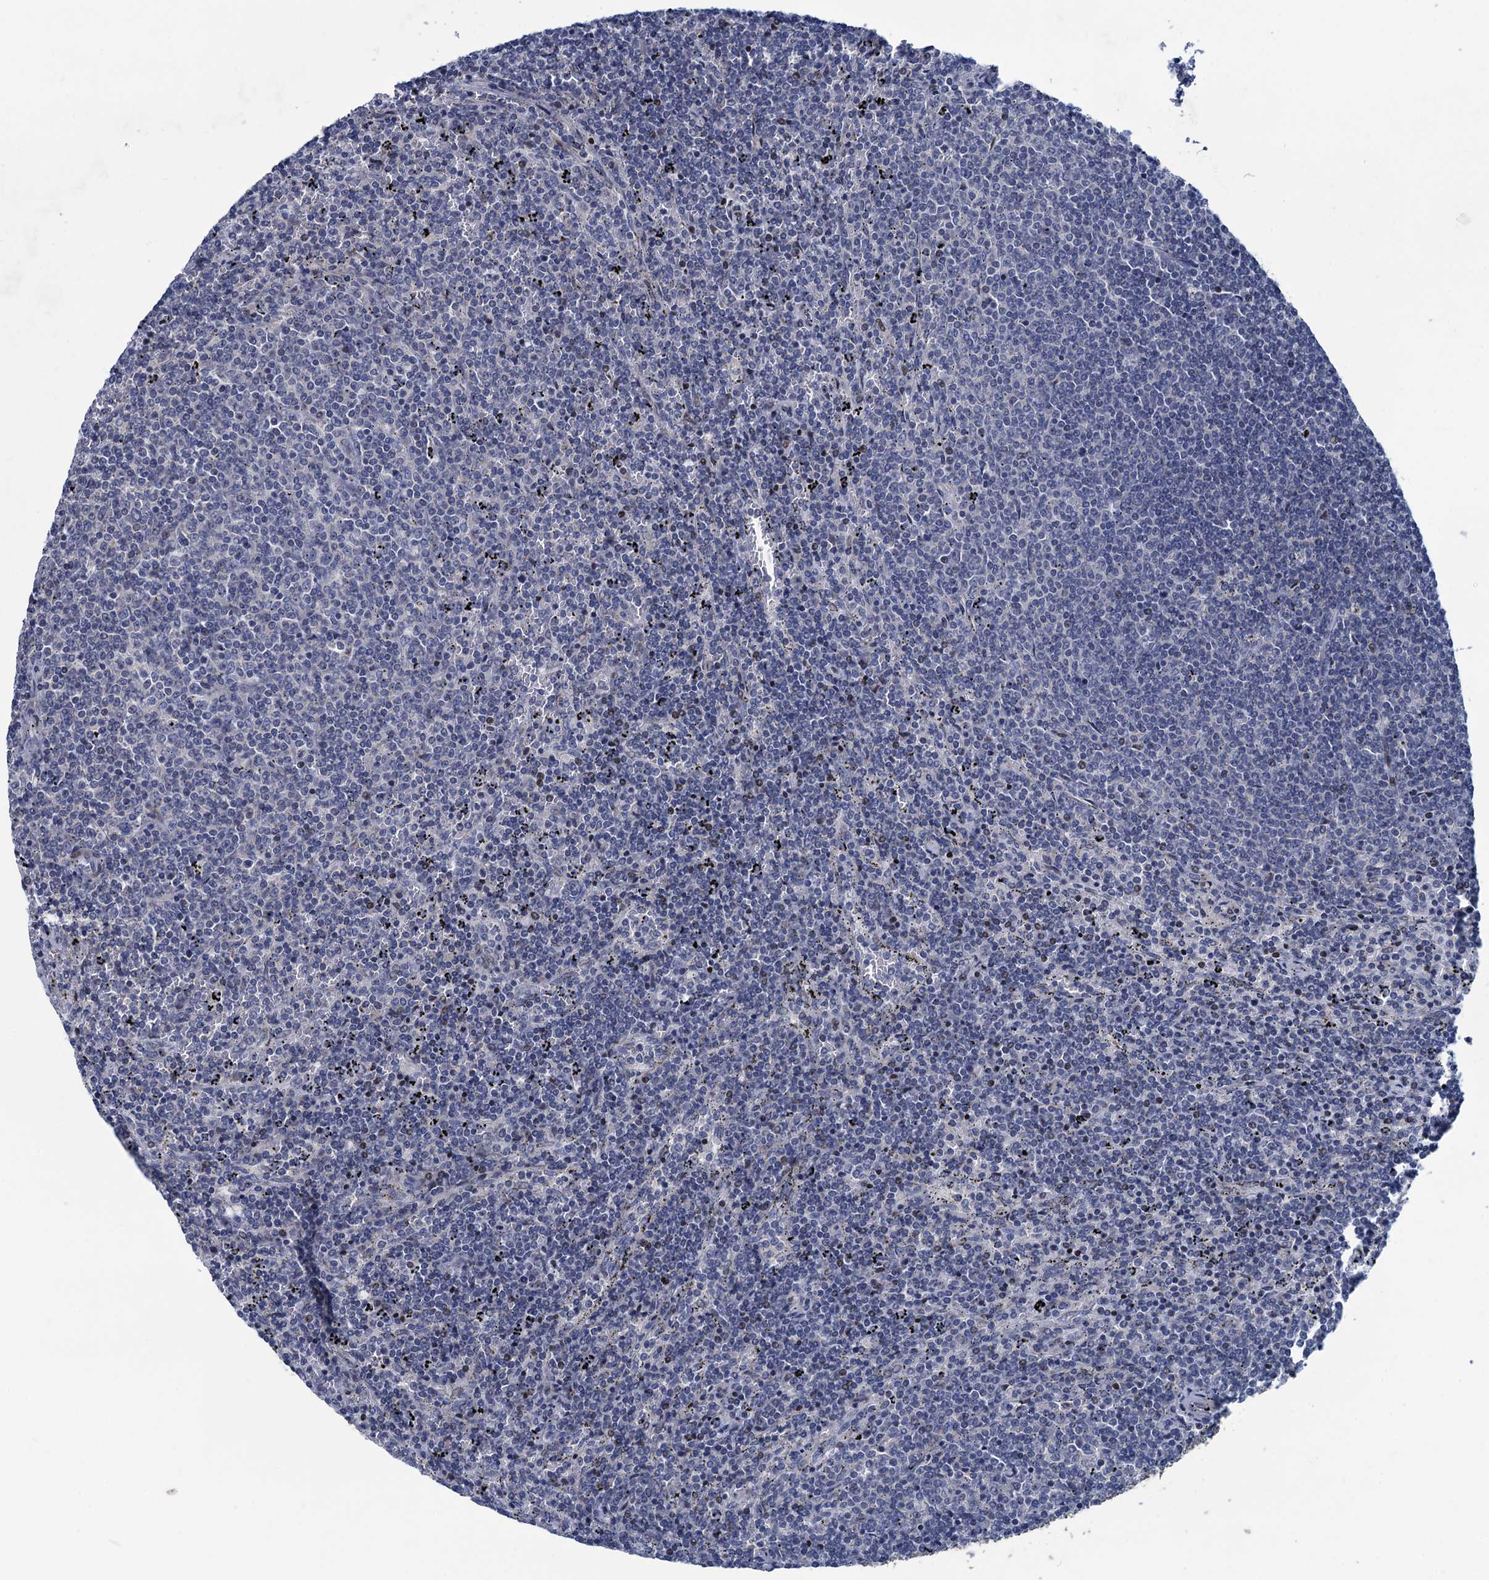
{"staining": {"intensity": "negative", "quantity": "none", "location": "none"}, "tissue": "lymphoma", "cell_type": "Tumor cells", "image_type": "cancer", "snomed": [{"axis": "morphology", "description": "Malignant lymphoma, non-Hodgkin's type, Low grade"}, {"axis": "topography", "description": "Spleen"}], "caption": "Tumor cells show no significant staining in lymphoma.", "gene": "ESYT3", "patient": {"sex": "female", "age": 50}}